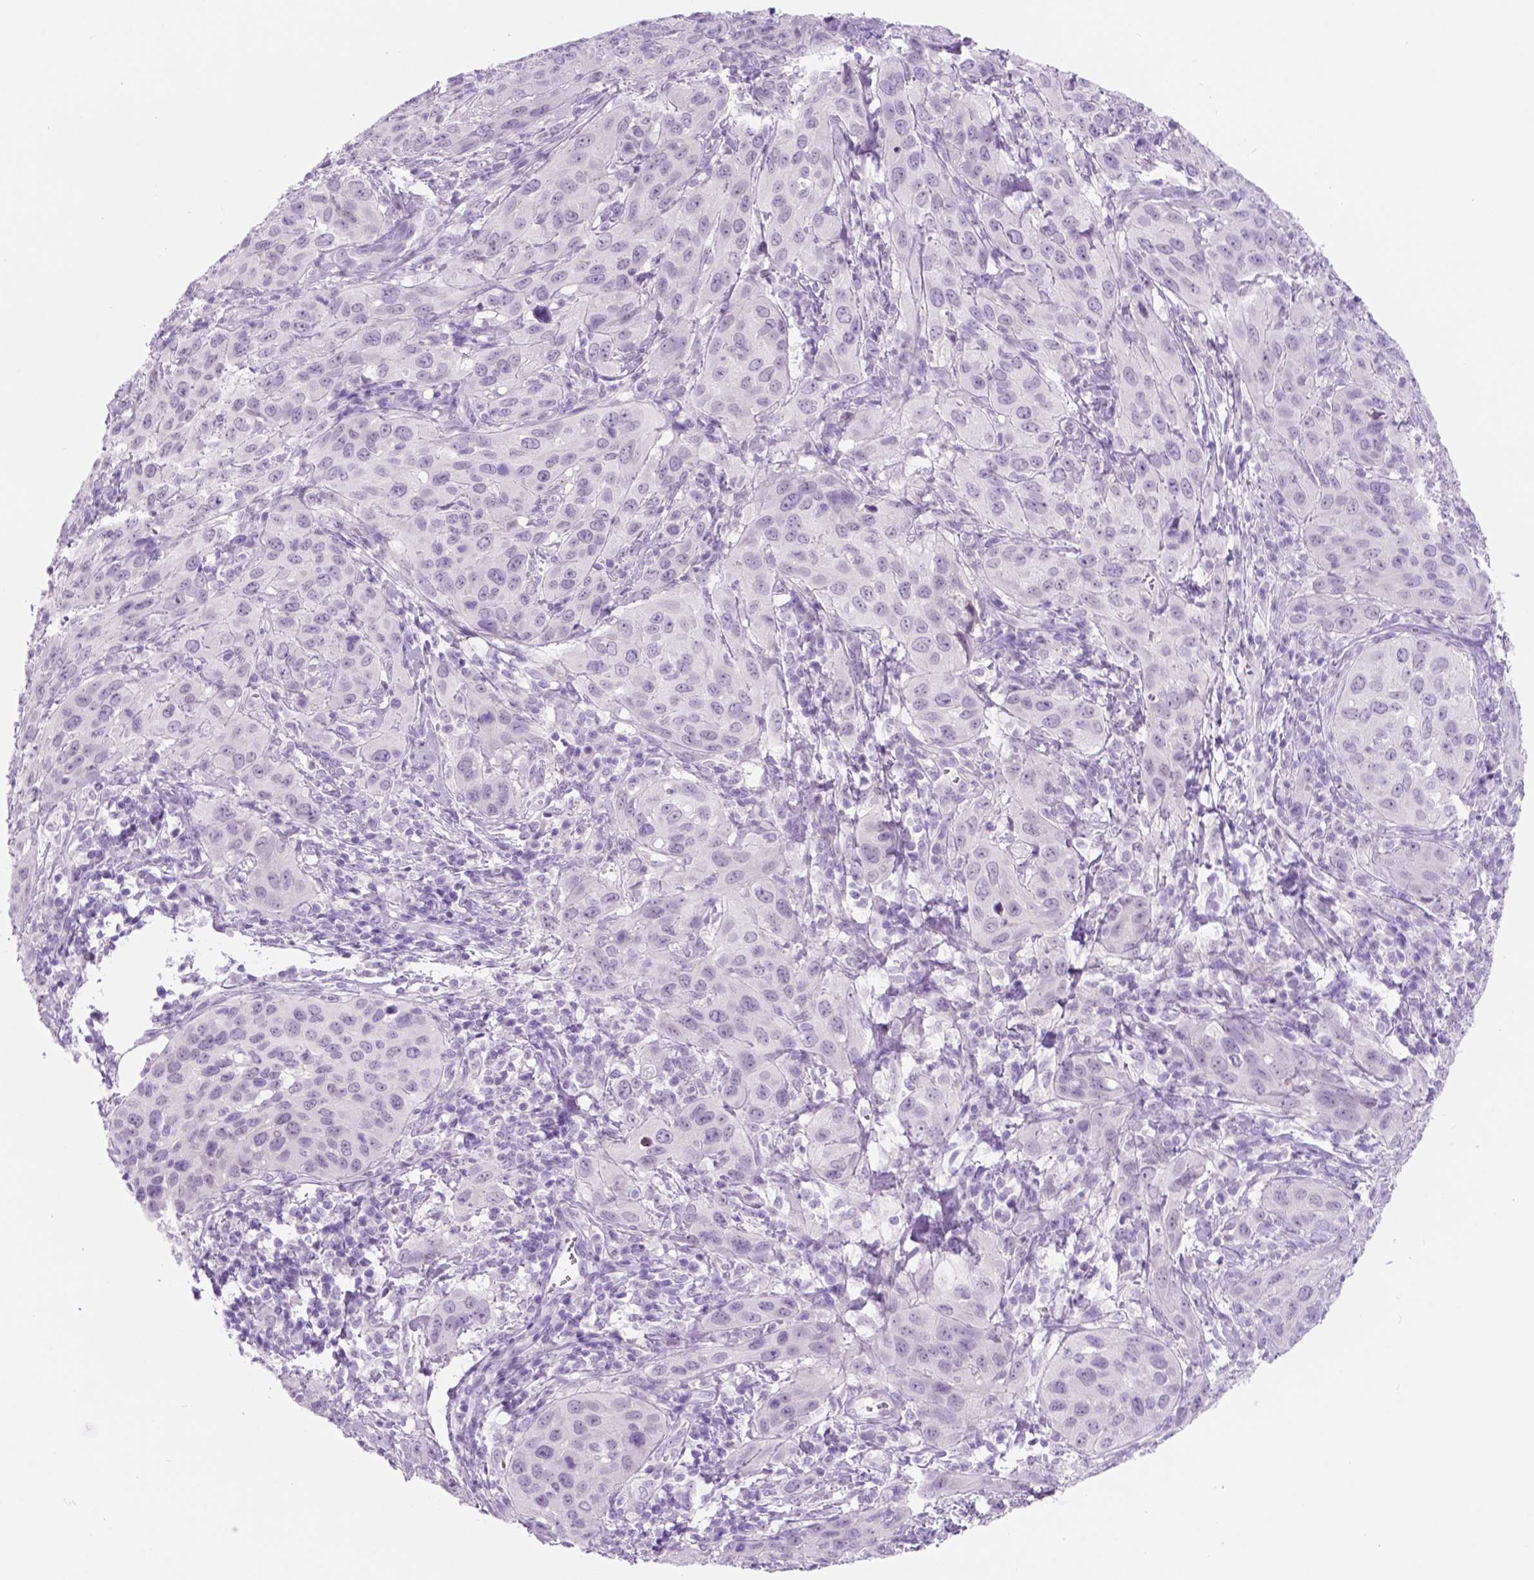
{"staining": {"intensity": "negative", "quantity": "none", "location": "none"}, "tissue": "cervical cancer", "cell_type": "Tumor cells", "image_type": "cancer", "snomed": [{"axis": "morphology", "description": "Normal tissue, NOS"}, {"axis": "morphology", "description": "Squamous cell carcinoma, NOS"}, {"axis": "topography", "description": "Cervix"}], "caption": "Tumor cells are negative for brown protein staining in cervical squamous cell carcinoma. (Brightfield microscopy of DAB IHC at high magnification).", "gene": "CUZD1", "patient": {"sex": "female", "age": 51}}